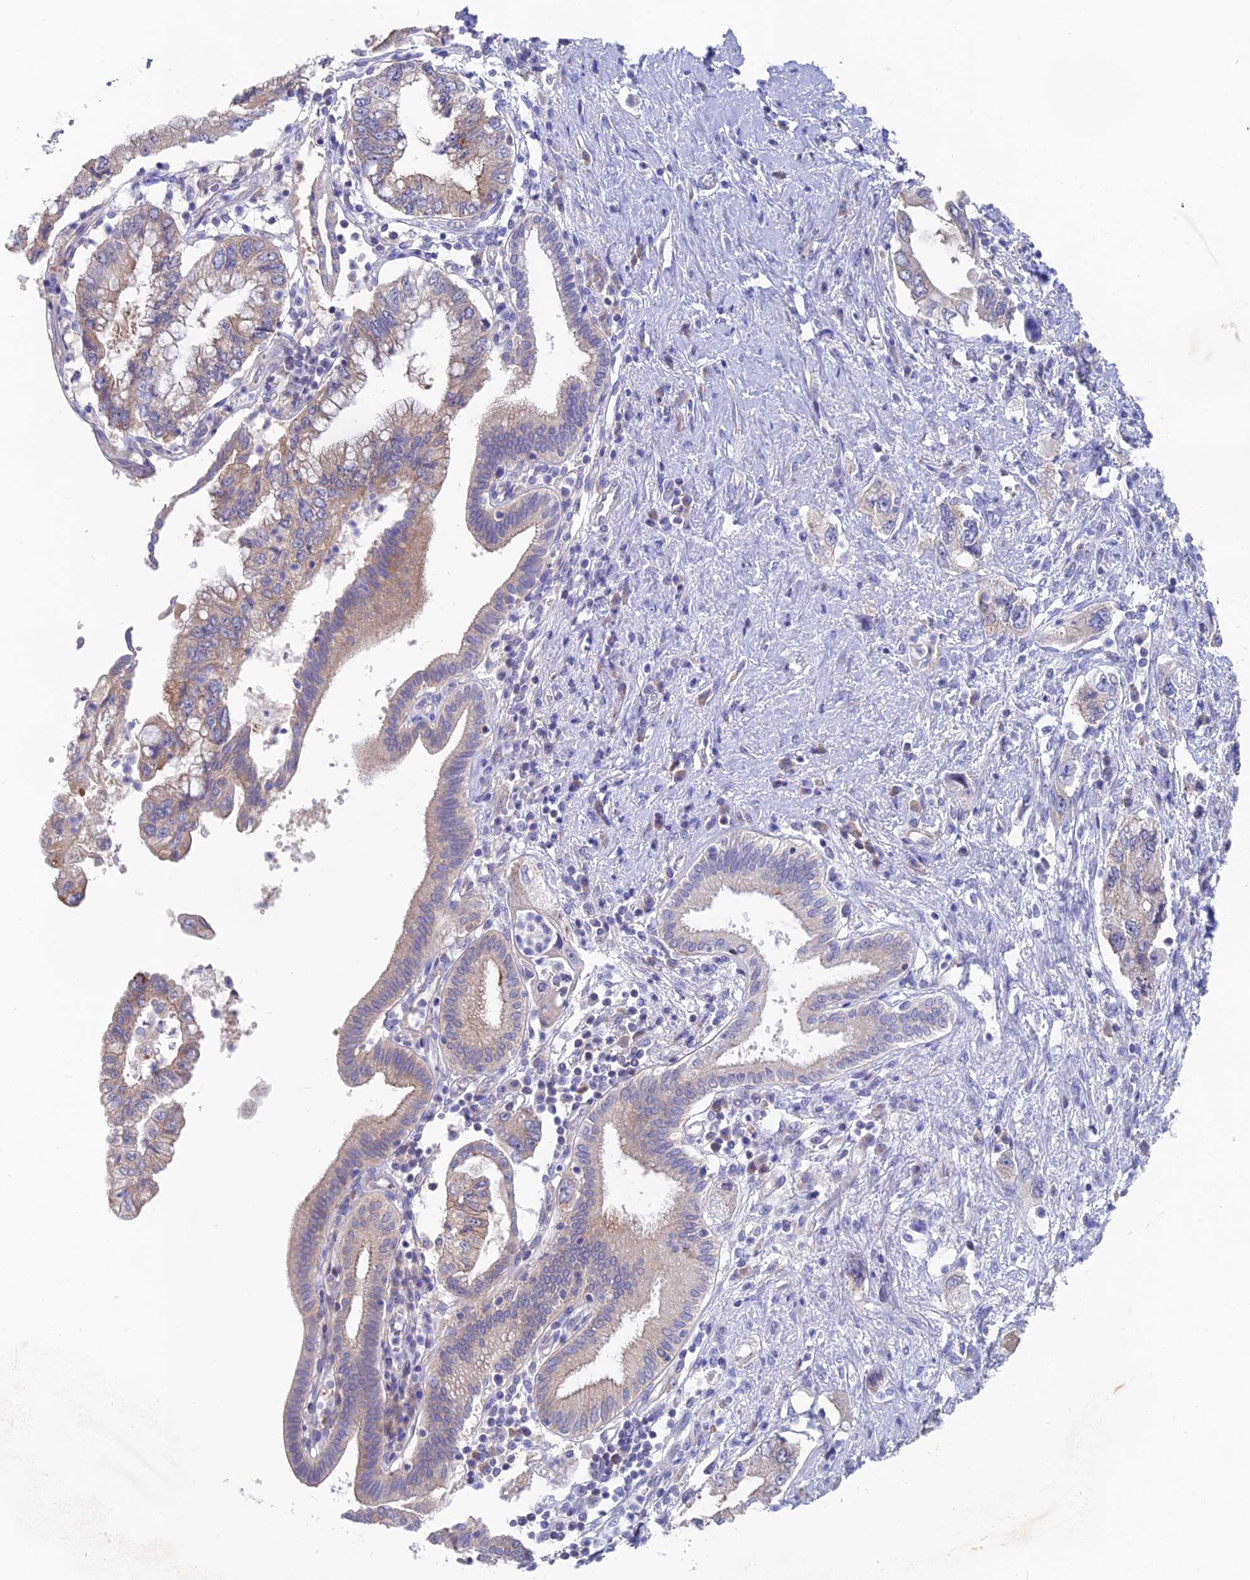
{"staining": {"intensity": "moderate", "quantity": "<25%", "location": "cytoplasmic/membranous"}, "tissue": "pancreatic cancer", "cell_type": "Tumor cells", "image_type": "cancer", "snomed": [{"axis": "morphology", "description": "Adenocarcinoma, NOS"}, {"axis": "topography", "description": "Pancreas"}], "caption": "Pancreatic adenocarcinoma was stained to show a protein in brown. There is low levels of moderate cytoplasmic/membranous expression in approximately <25% of tumor cells.", "gene": "TENT4B", "patient": {"sex": "female", "age": 73}}